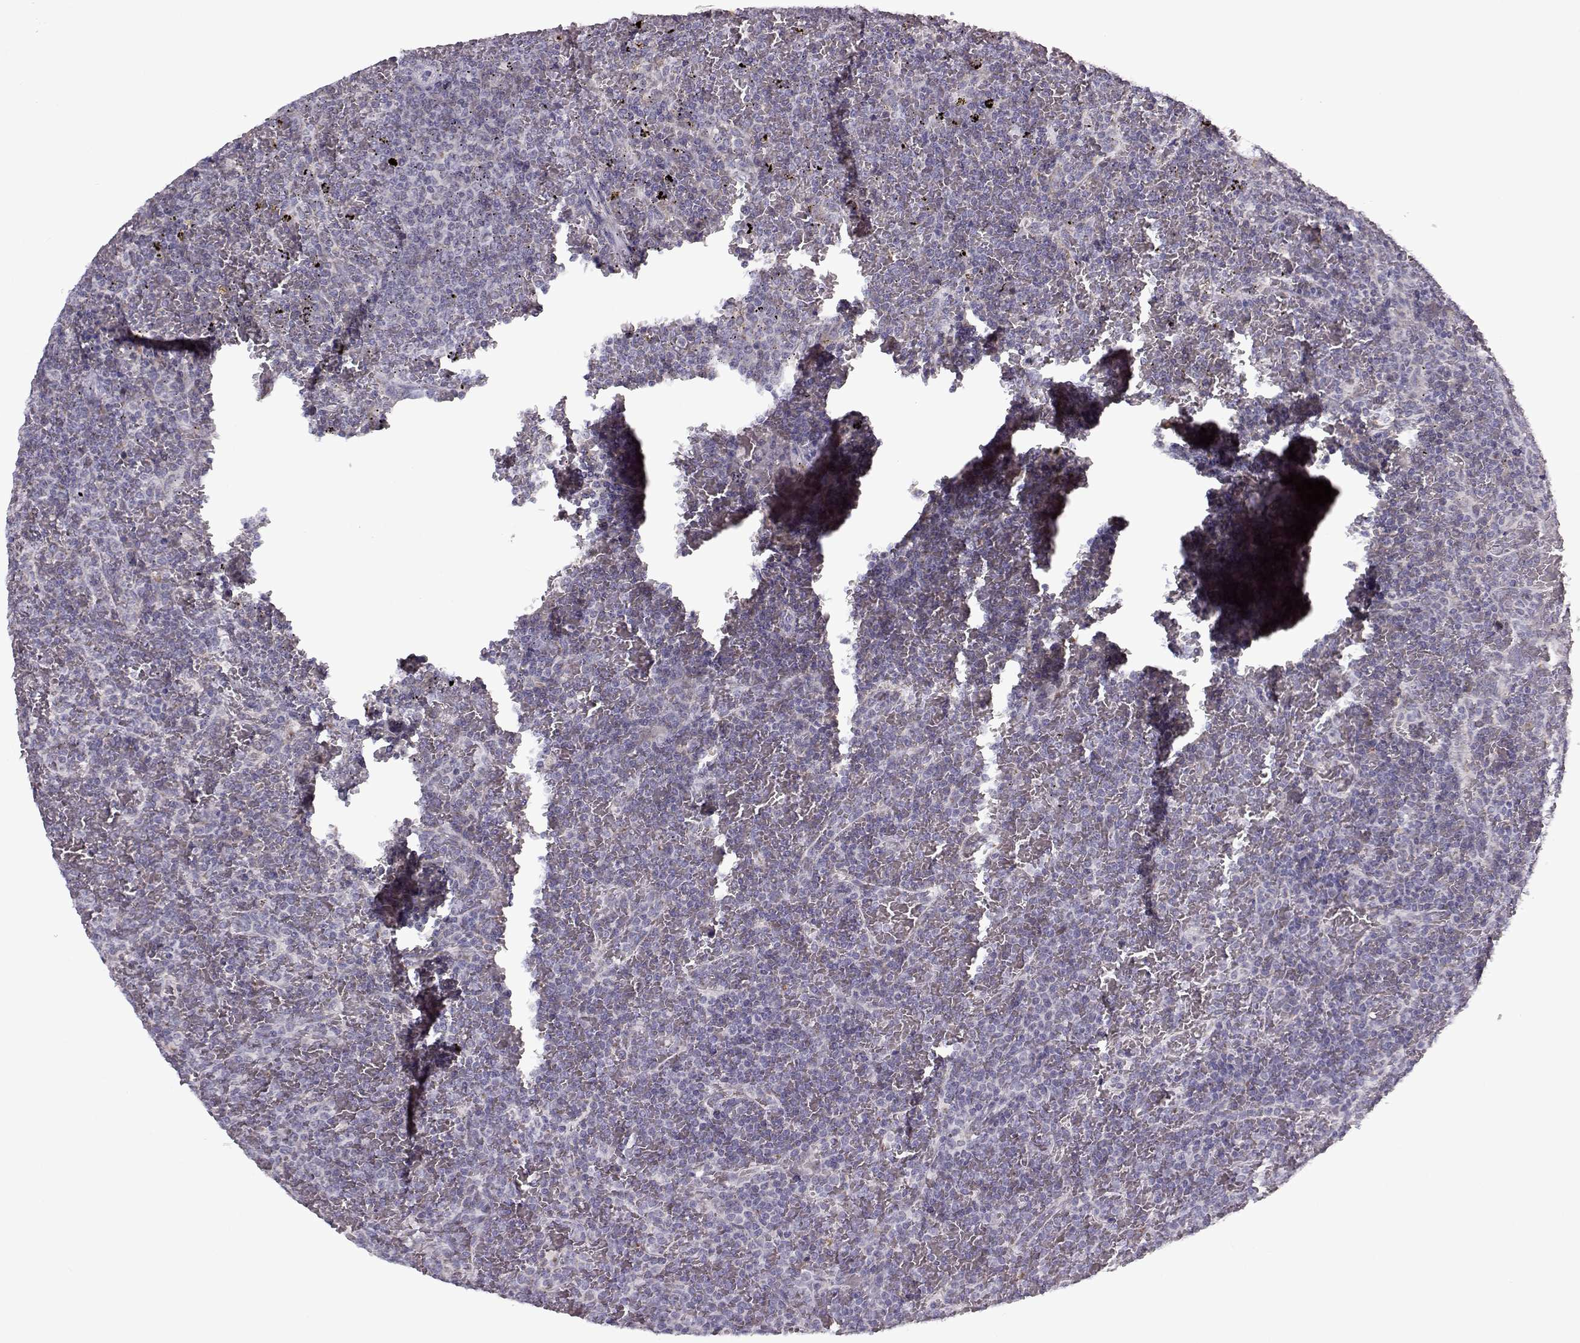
{"staining": {"intensity": "negative", "quantity": "none", "location": "none"}, "tissue": "lymphoma", "cell_type": "Tumor cells", "image_type": "cancer", "snomed": [{"axis": "morphology", "description": "Malignant lymphoma, non-Hodgkin's type, Low grade"}, {"axis": "topography", "description": "Spleen"}], "caption": "This is an IHC image of malignant lymphoma, non-Hodgkin's type (low-grade). There is no staining in tumor cells.", "gene": "SLC4A5", "patient": {"sex": "female", "age": 77}}